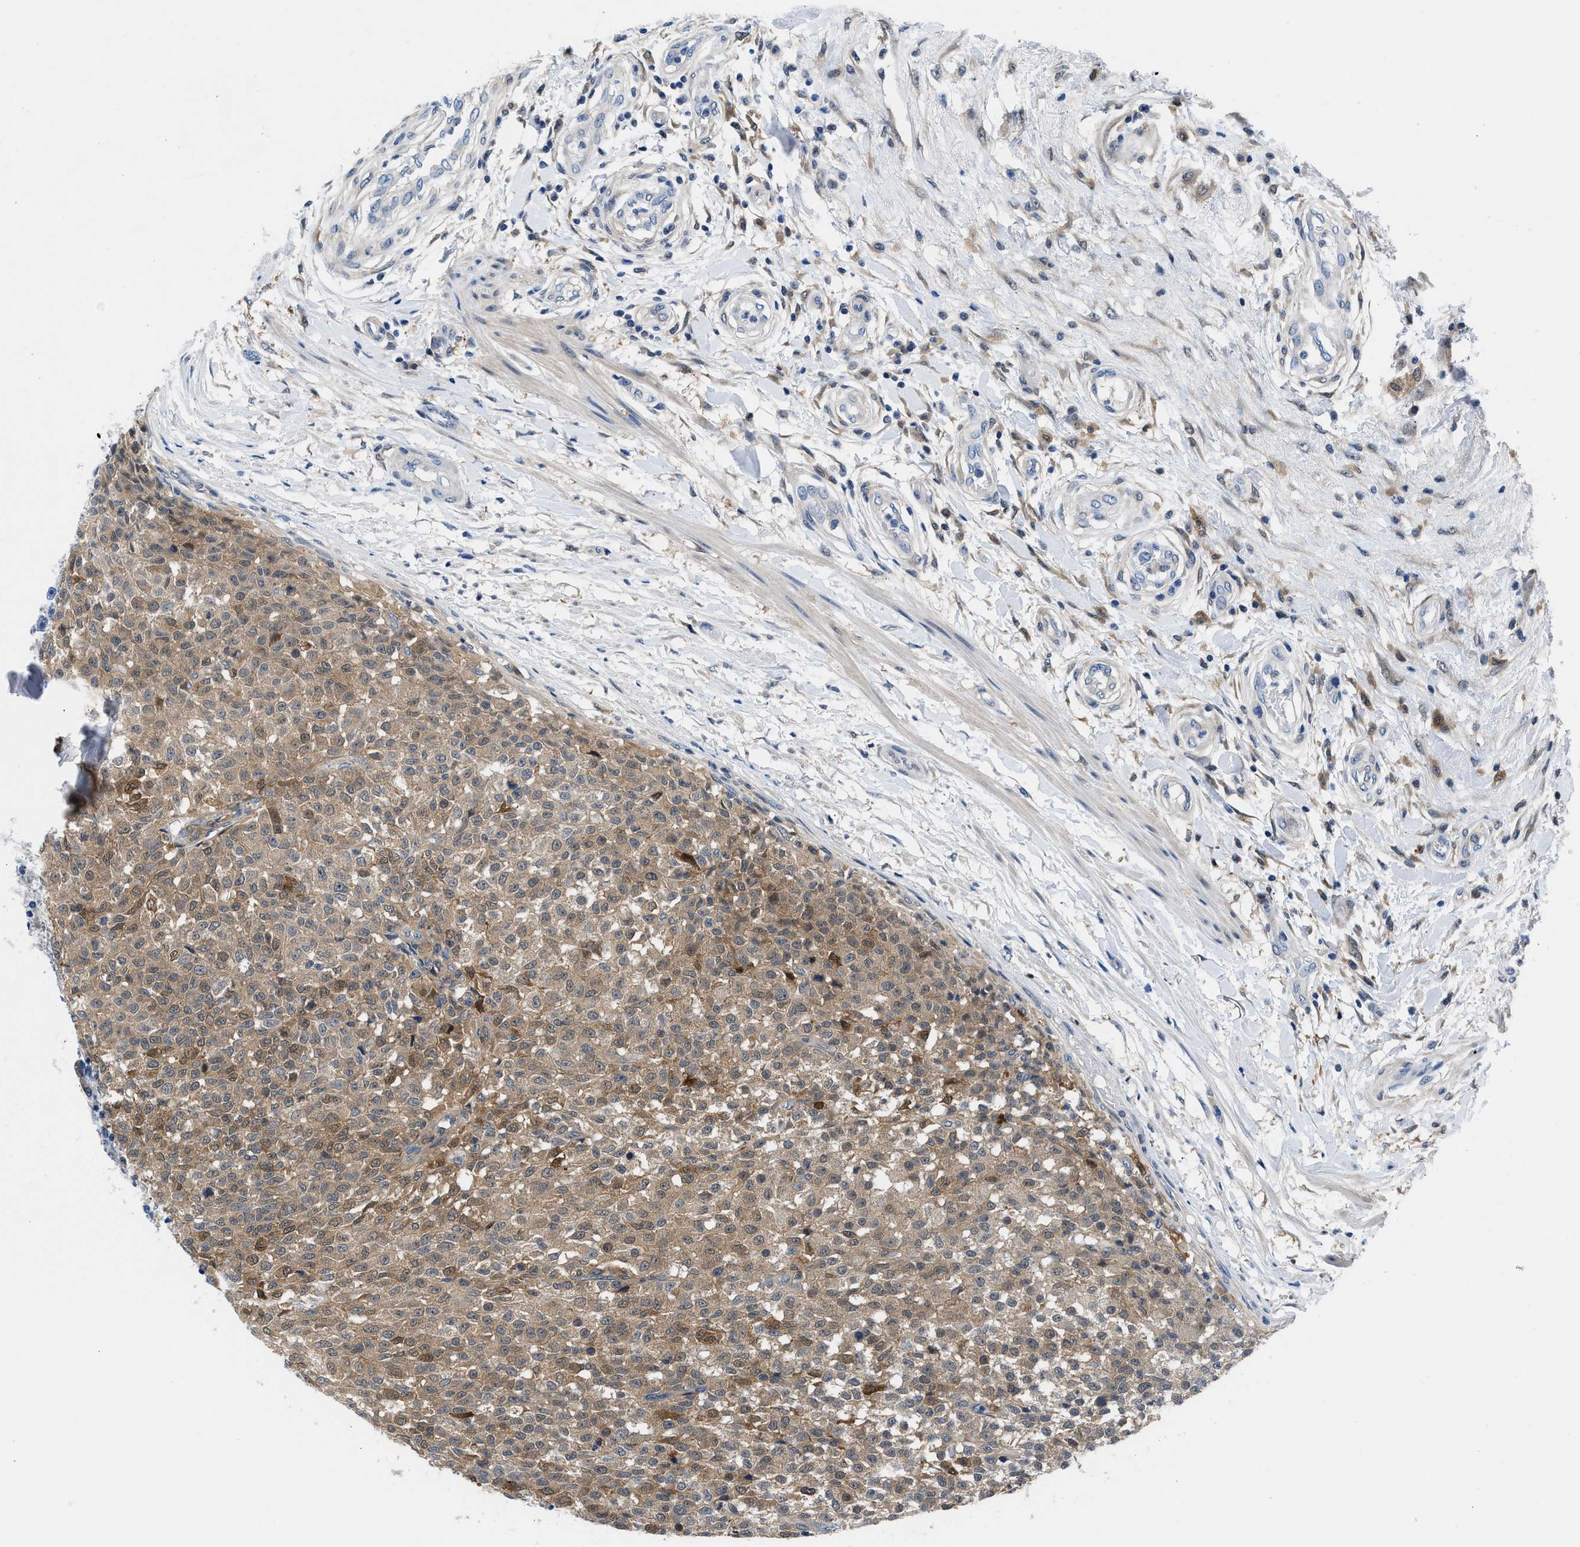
{"staining": {"intensity": "moderate", "quantity": ">75%", "location": "cytoplasmic/membranous,nuclear"}, "tissue": "testis cancer", "cell_type": "Tumor cells", "image_type": "cancer", "snomed": [{"axis": "morphology", "description": "Seminoma, NOS"}, {"axis": "topography", "description": "Testis"}], "caption": "Human testis cancer stained with a brown dye displays moderate cytoplasmic/membranous and nuclear positive expression in about >75% of tumor cells.", "gene": "CBR1", "patient": {"sex": "male", "age": 59}}